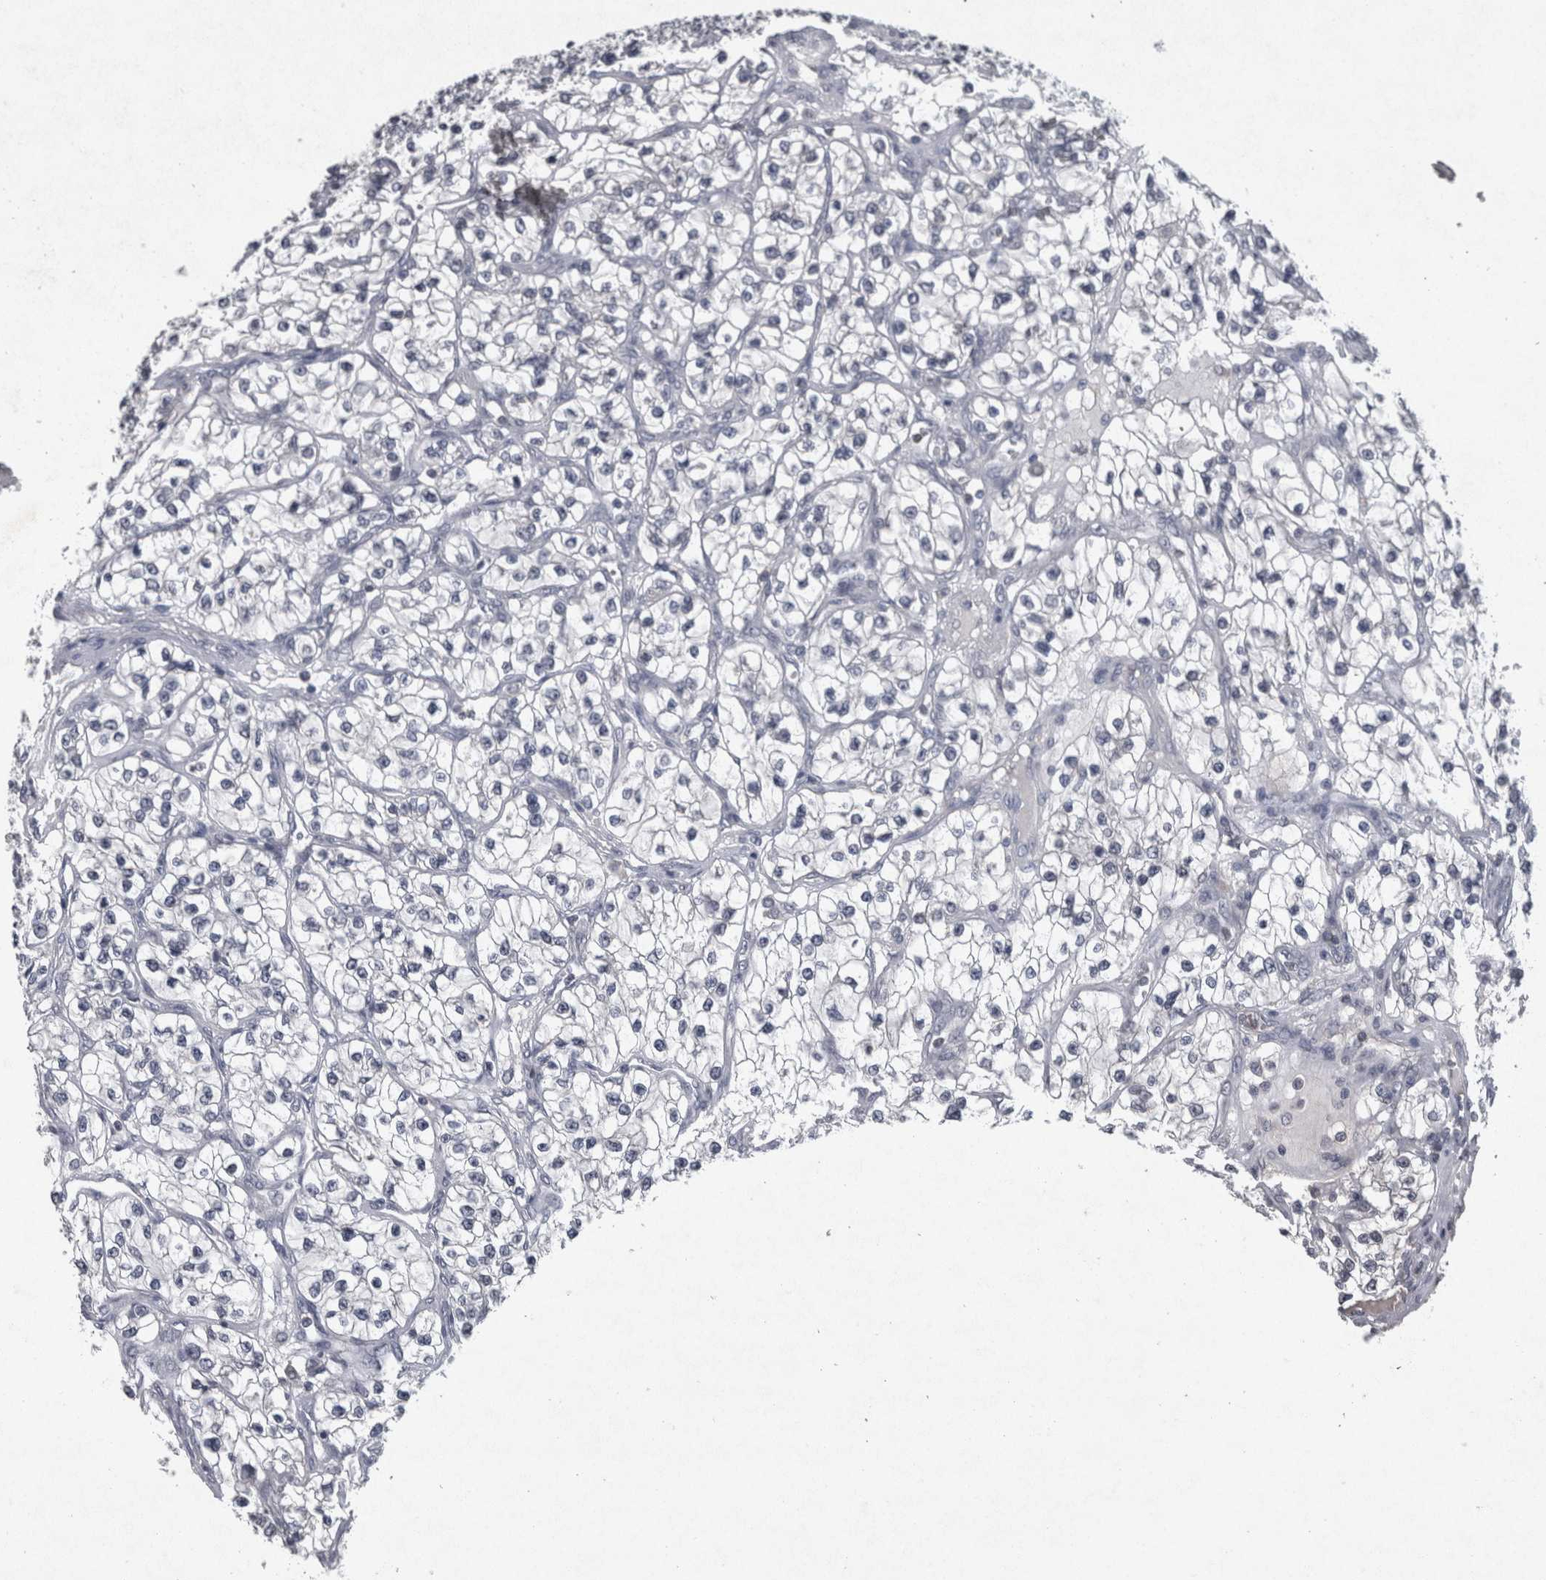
{"staining": {"intensity": "negative", "quantity": "none", "location": "none"}, "tissue": "renal cancer", "cell_type": "Tumor cells", "image_type": "cancer", "snomed": [{"axis": "morphology", "description": "Adenocarcinoma, NOS"}, {"axis": "topography", "description": "Kidney"}], "caption": "High power microscopy histopathology image of an immunohistochemistry (IHC) histopathology image of adenocarcinoma (renal), revealing no significant positivity in tumor cells.", "gene": "WNT7A", "patient": {"sex": "female", "age": 57}}